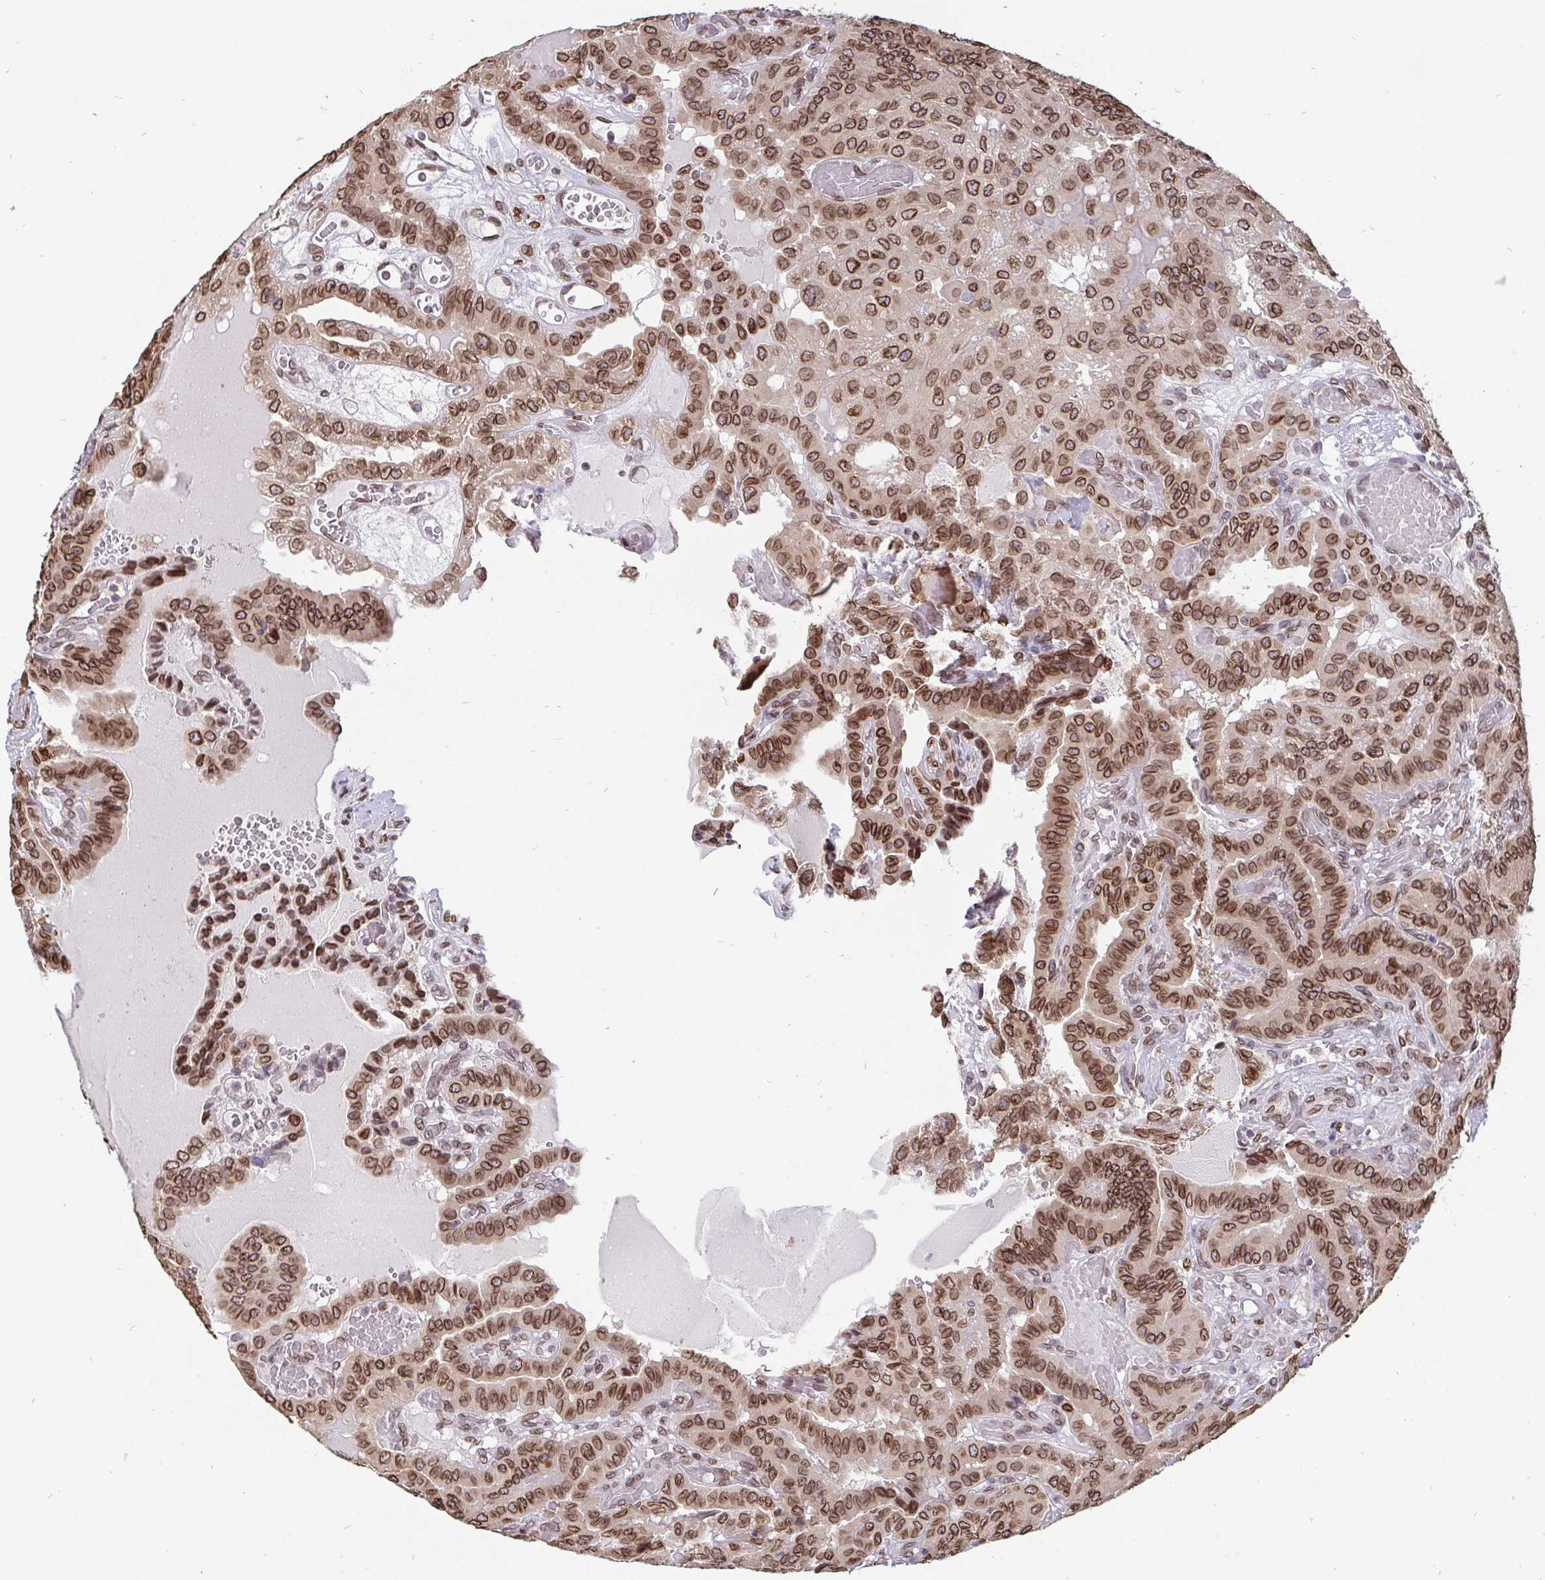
{"staining": {"intensity": "strong", "quantity": ">75%", "location": "cytoplasmic/membranous,nuclear"}, "tissue": "thyroid cancer", "cell_type": "Tumor cells", "image_type": "cancer", "snomed": [{"axis": "morphology", "description": "Papillary adenocarcinoma, NOS"}, {"axis": "morphology", "description": "Papillary adenoma metastatic"}, {"axis": "topography", "description": "Thyroid gland"}], "caption": "Immunohistochemistry (IHC) (DAB) staining of thyroid cancer (papillary adenocarcinoma) reveals strong cytoplasmic/membranous and nuclear protein staining in about >75% of tumor cells.", "gene": "EMD", "patient": {"sex": "male", "age": 87}}